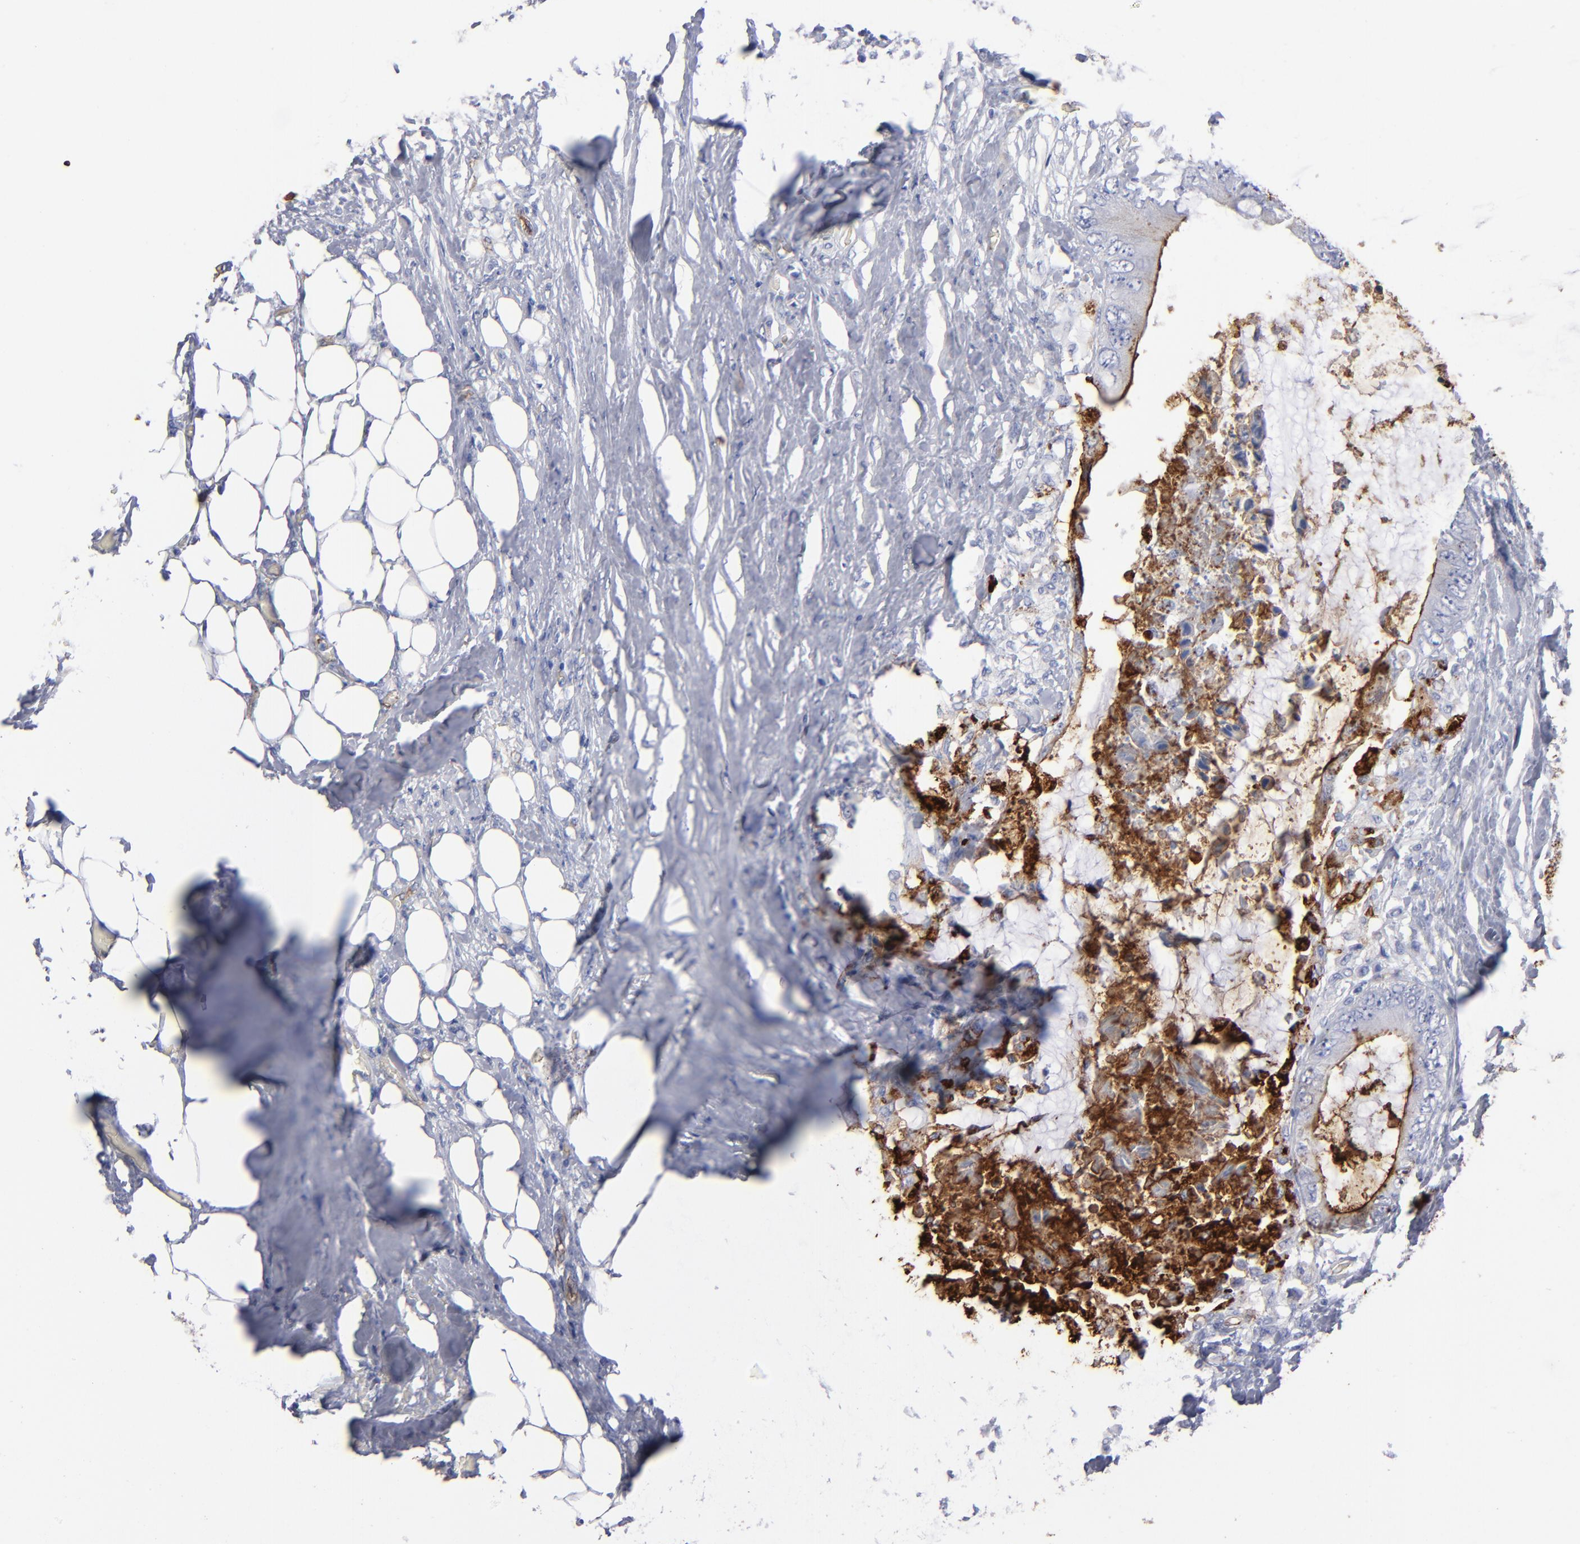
{"staining": {"intensity": "moderate", "quantity": "<25%", "location": "cytoplasmic/membranous"}, "tissue": "colorectal cancer", "cell_type": "Tumor cells", "image_type": "cancer", "snomed": [{"axis": "morphology", "description": "Normal tissue, NOS"}, {"axis": "morphology", "description": "Adenocarcinoma, NOS"}, {"axis": "topography", "description": "Rectum"}, {"axis": "topography", "description": "Peripheral nerve tissue"}], "caption": "Immunohistochemistry histopathology image of colorectal adenocarcinoma stained for a protein (brown), which exhibits low levels of moderate cytoplasmic/membranous staining in about <25% of tumor cells.", "gene": "TM4SF1", "patient": {"sex": "female", "age": 77}}